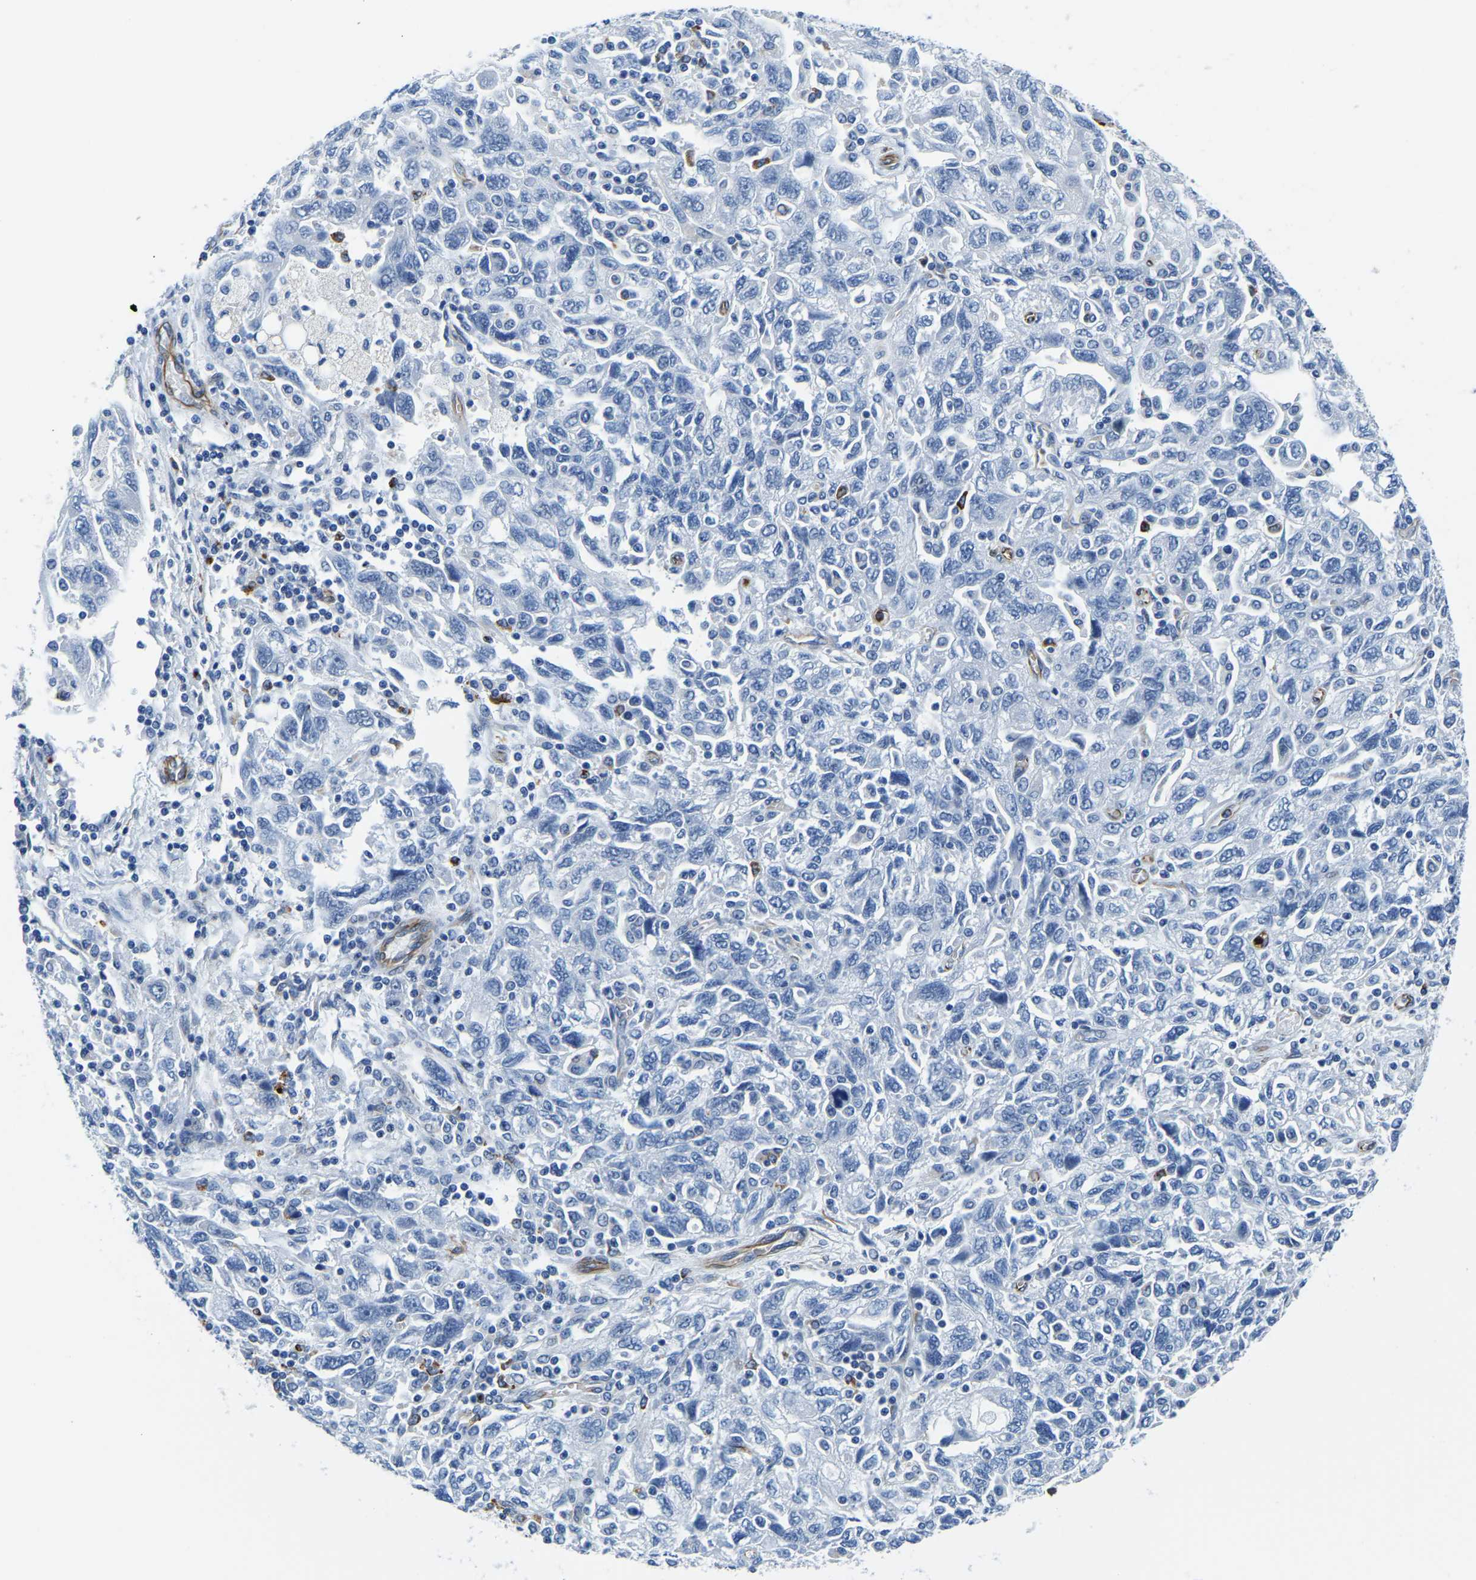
{"staining": {"intensity": "negative", "quantity": "none", "location": "none"}, "tissue": "ovarian cancer", "cell_type": "Tumor cells", "image_type": "cancer", "snomed": [{"axis": "morphology", "description": "Carcinoma, NOS"}, {"axis": "morphology", "description": "Cystadenocarcinoma, serous, NOS"}, {"axis": "topography", "description": "Ovary"}], "caption": "Histopathology image shows no significant protein staining in tumor cells of ovarian cancer (serous cystadenocarcinoma).", "gene": "MS4A3", "patient": {"sex": "female", "age": 69}}